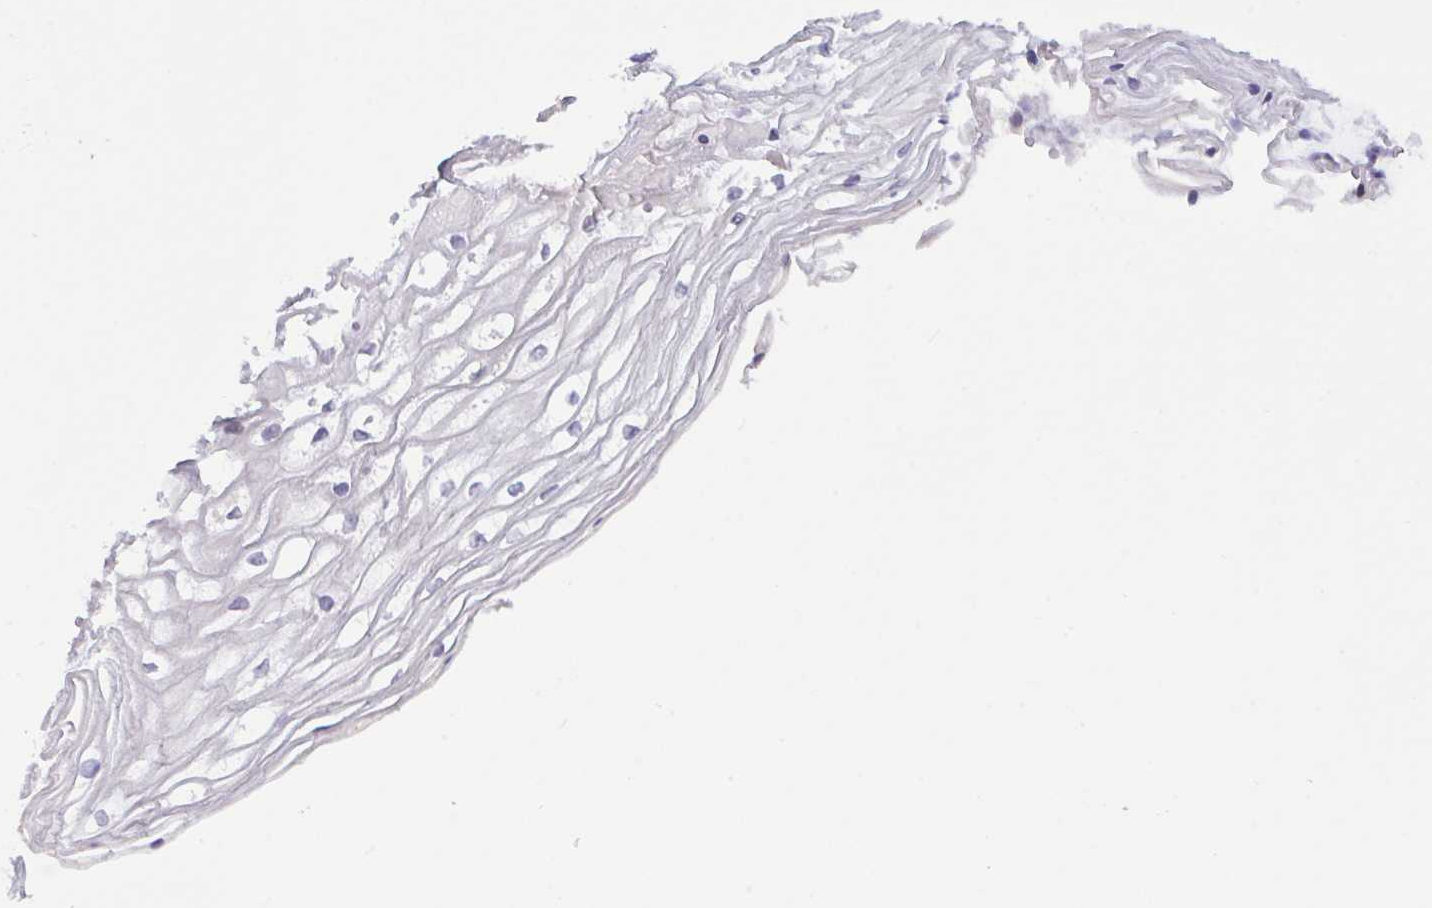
{"staining": {"intensity": "weak", "quantity": "<25%", "location": "nuclear"}, "tissue": "cervix", "cell_type": "Glandular cells", "image_type": "normal", "snomed": [{"axis": "morphology", "description": "Normal tissue, NOS"}, {"axis": "topography", "description": "Cervix"}], "caption": "Immunohistochemistry (IHC) histopathology image of unremarkable human cervix stained for a protein (brown), which demonstrates no positivity in glandular cells.", "gene": "USP35", "patient": {"sex": "female", "age": 36}}